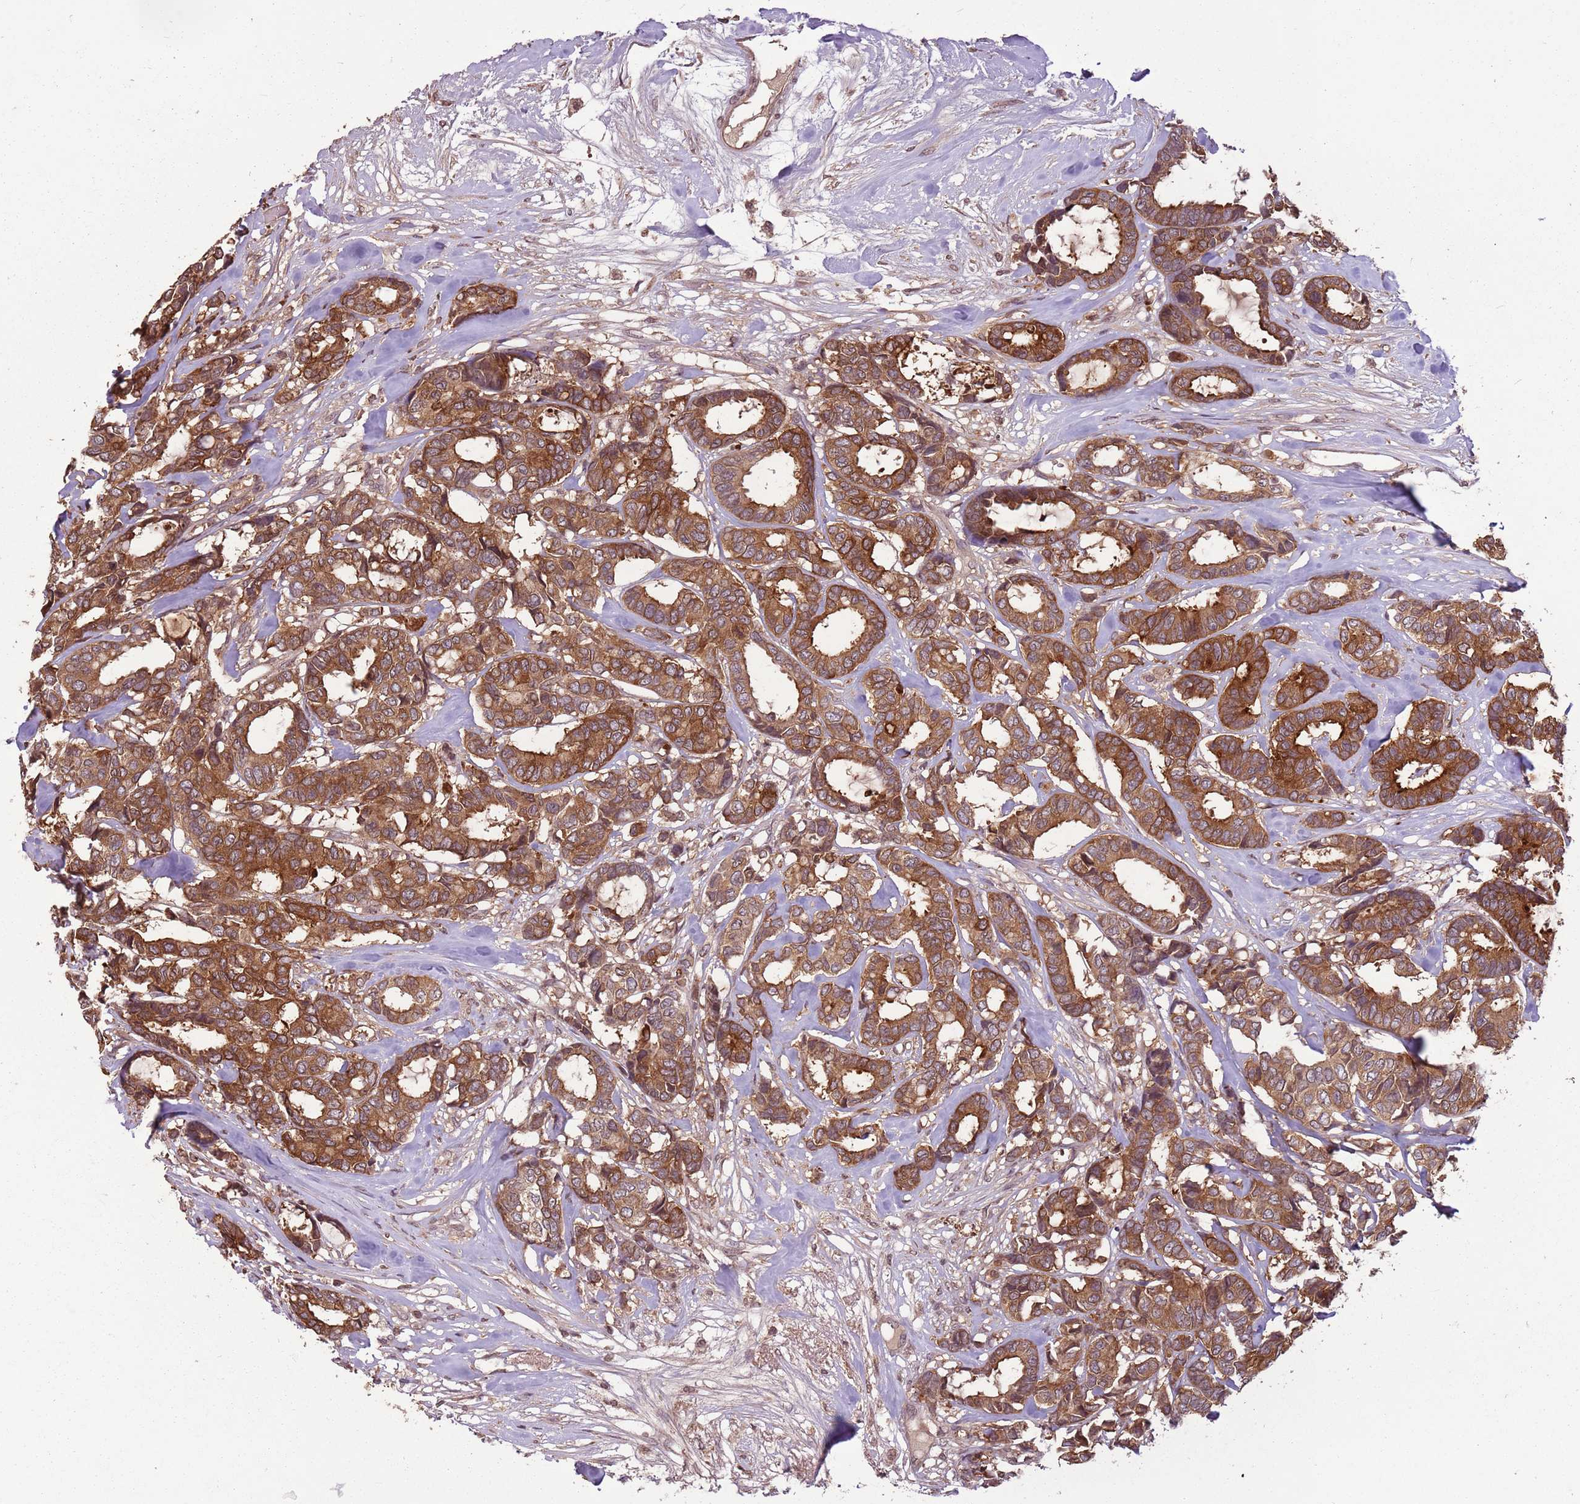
{"staining": {"intensity": "strong", "quantity": ">75%", "location": "cytoplasmic/membranous"}, "tissue": "breast cancer", "cell_type": "Tumor cells", "image_type": "cancer", "snomed": [{"axis": "morphology", "description": "Duct carcinoma"}, {"axis": "topography", "description": "Breast"}], "caption": "Intraductal carcinoma (breast) tissue demonstrates strong cytoplasmic/membranous expression in about >75% of tumor cells The staining was performed using DAB (3,3'-diaminobenzidine), with brown indicating positive protein expression. Nuclei are stained blue with hematoxylin.", "gene": "CAPN9", "patient": {"sex": "female", "age": 87}}